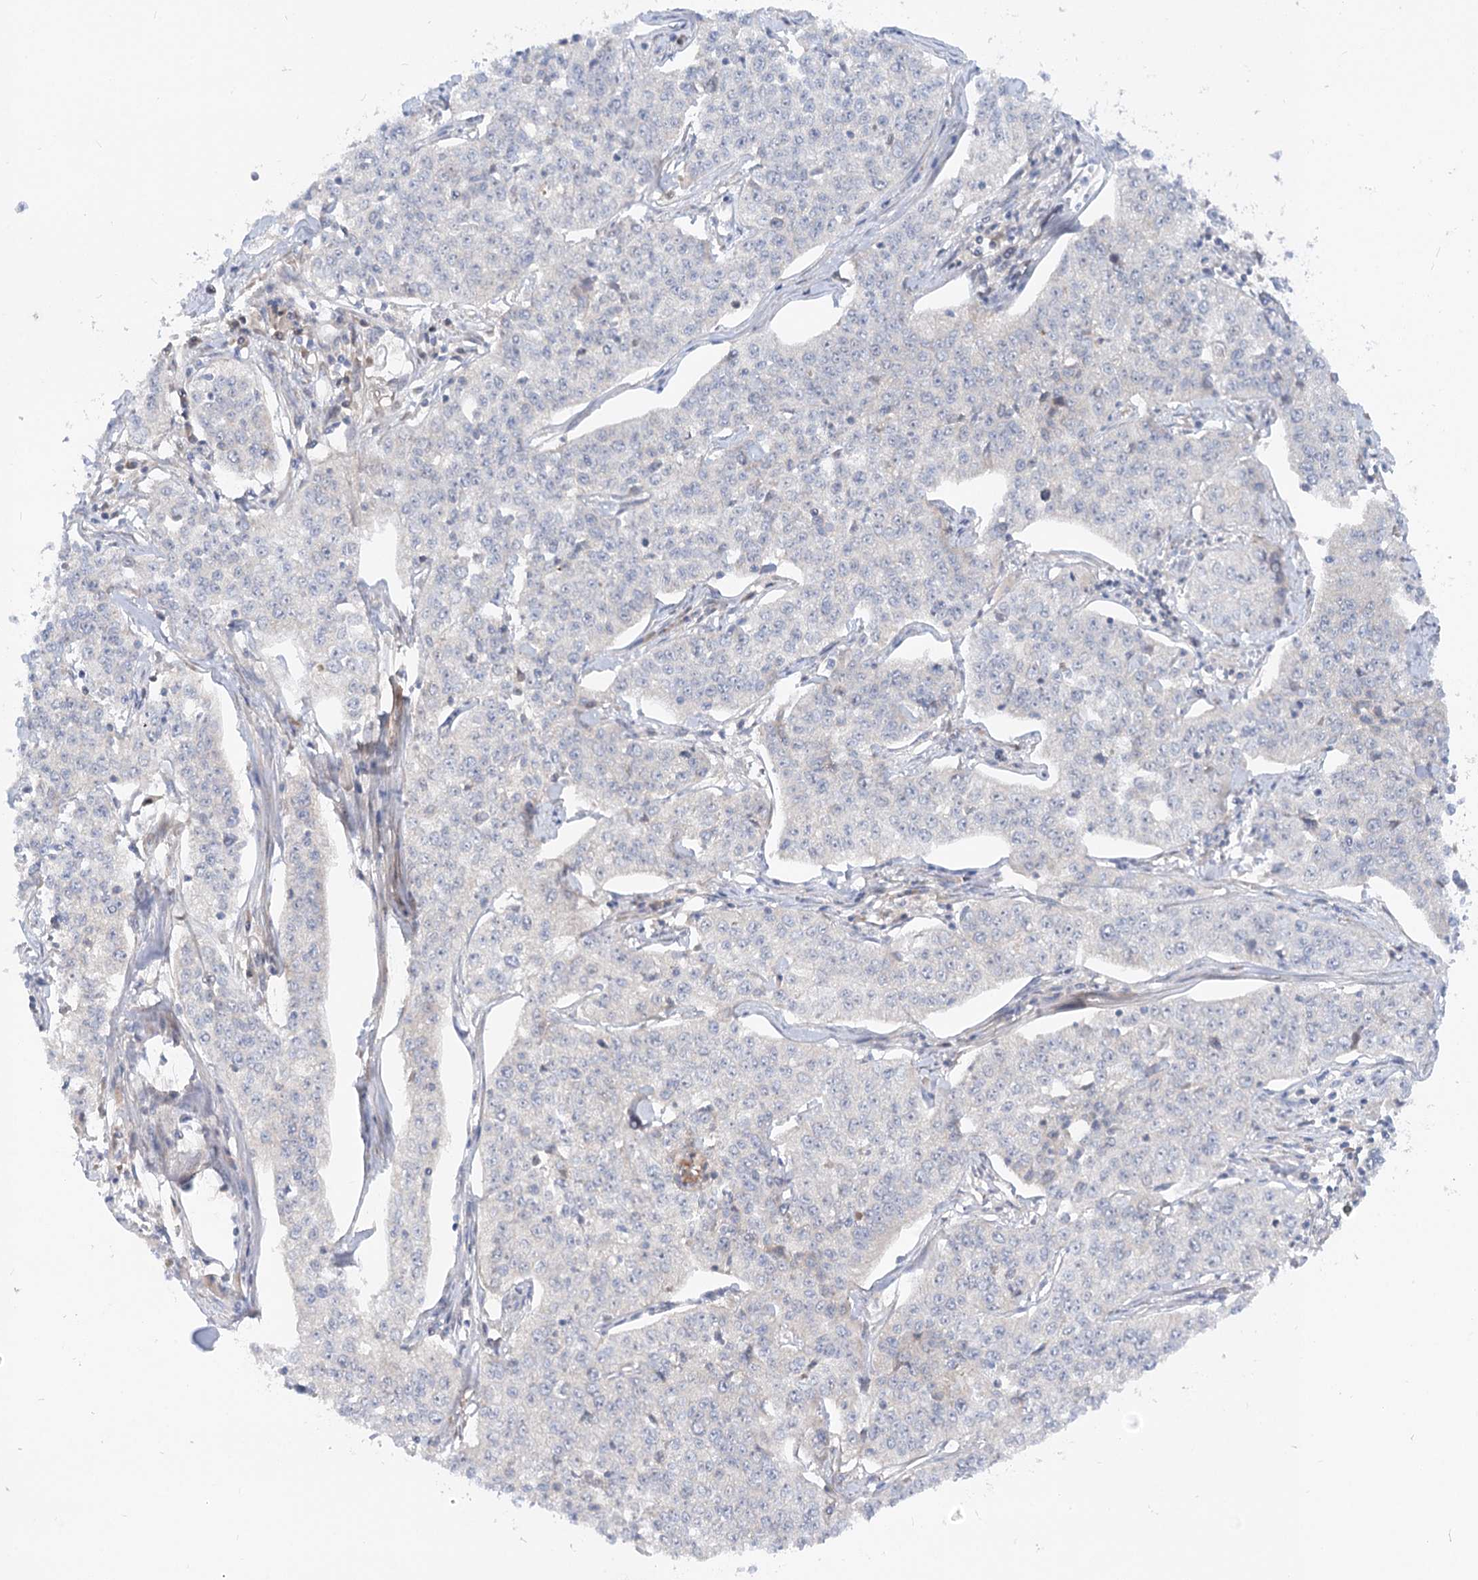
{"staining": {"intensity": "negative", "quantity": "none", "location": "none"}, "tissue": "cervical cancer", "cell_type": "Tumor cells", "image_type": "cancer", "snomed": [{"axis": "morphology", "description": "Squamous cell carcinoma, NOS"}, {"axis": "topography", "description": "Cervix"}], "caption": "IHC histopathology image of neoplastic tissue: cervical cancer stained with DAB (3,3'-diaminobenzidine) exhibits no significant protein expression in tumor cells. (DAB (3,3'-diaminobenzidine) immunohistochemistry (IHC) visualized using brightfield microscopy, high magnification).", "gene": "FGF19", "patient": {"sex": "female", "age": 35}}